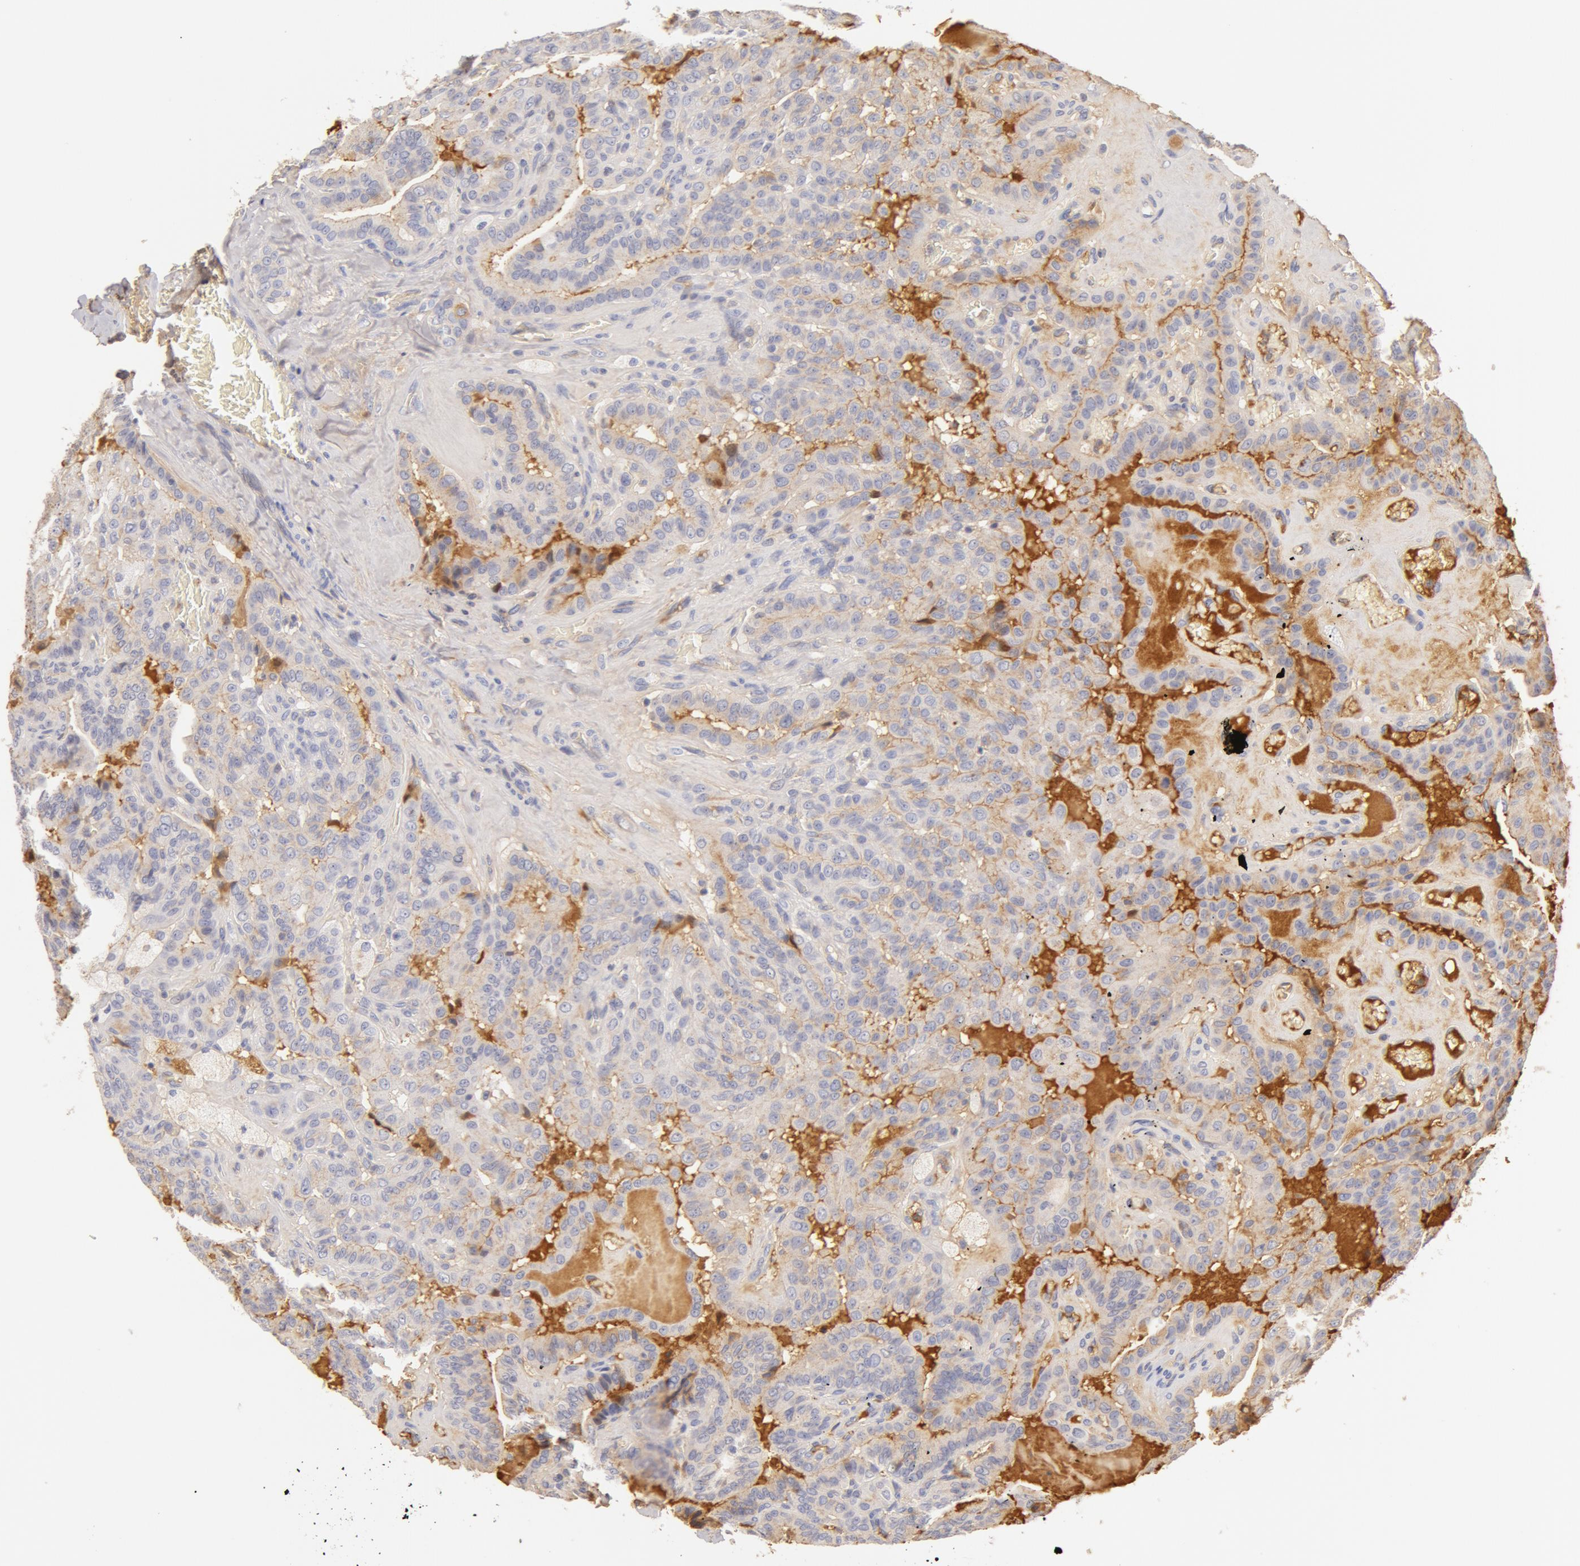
{"staining": {"intensity": "moderate", "quantity": "25%-75%", "location": "cytoplasmic/membranous"}, "tissue": "thyroid cancer", "cell_type": "Tumor cells", "image_type": "cancer", "snomed": [{"axis": "morphology", "description": "Papillary adenocarcinoma, NOS"}, {"axis": "topography", "description": "Thyroid gland"}], "caption": "A photomicrograph showing moderate cytoplasmic/membranous staining in approximately 25%-75% of tumor cells in thyroid cancer, as visualized by brown immunohistochemical staining.", "gene": "GC", "patient": {"sex": "male", "age": 87}}